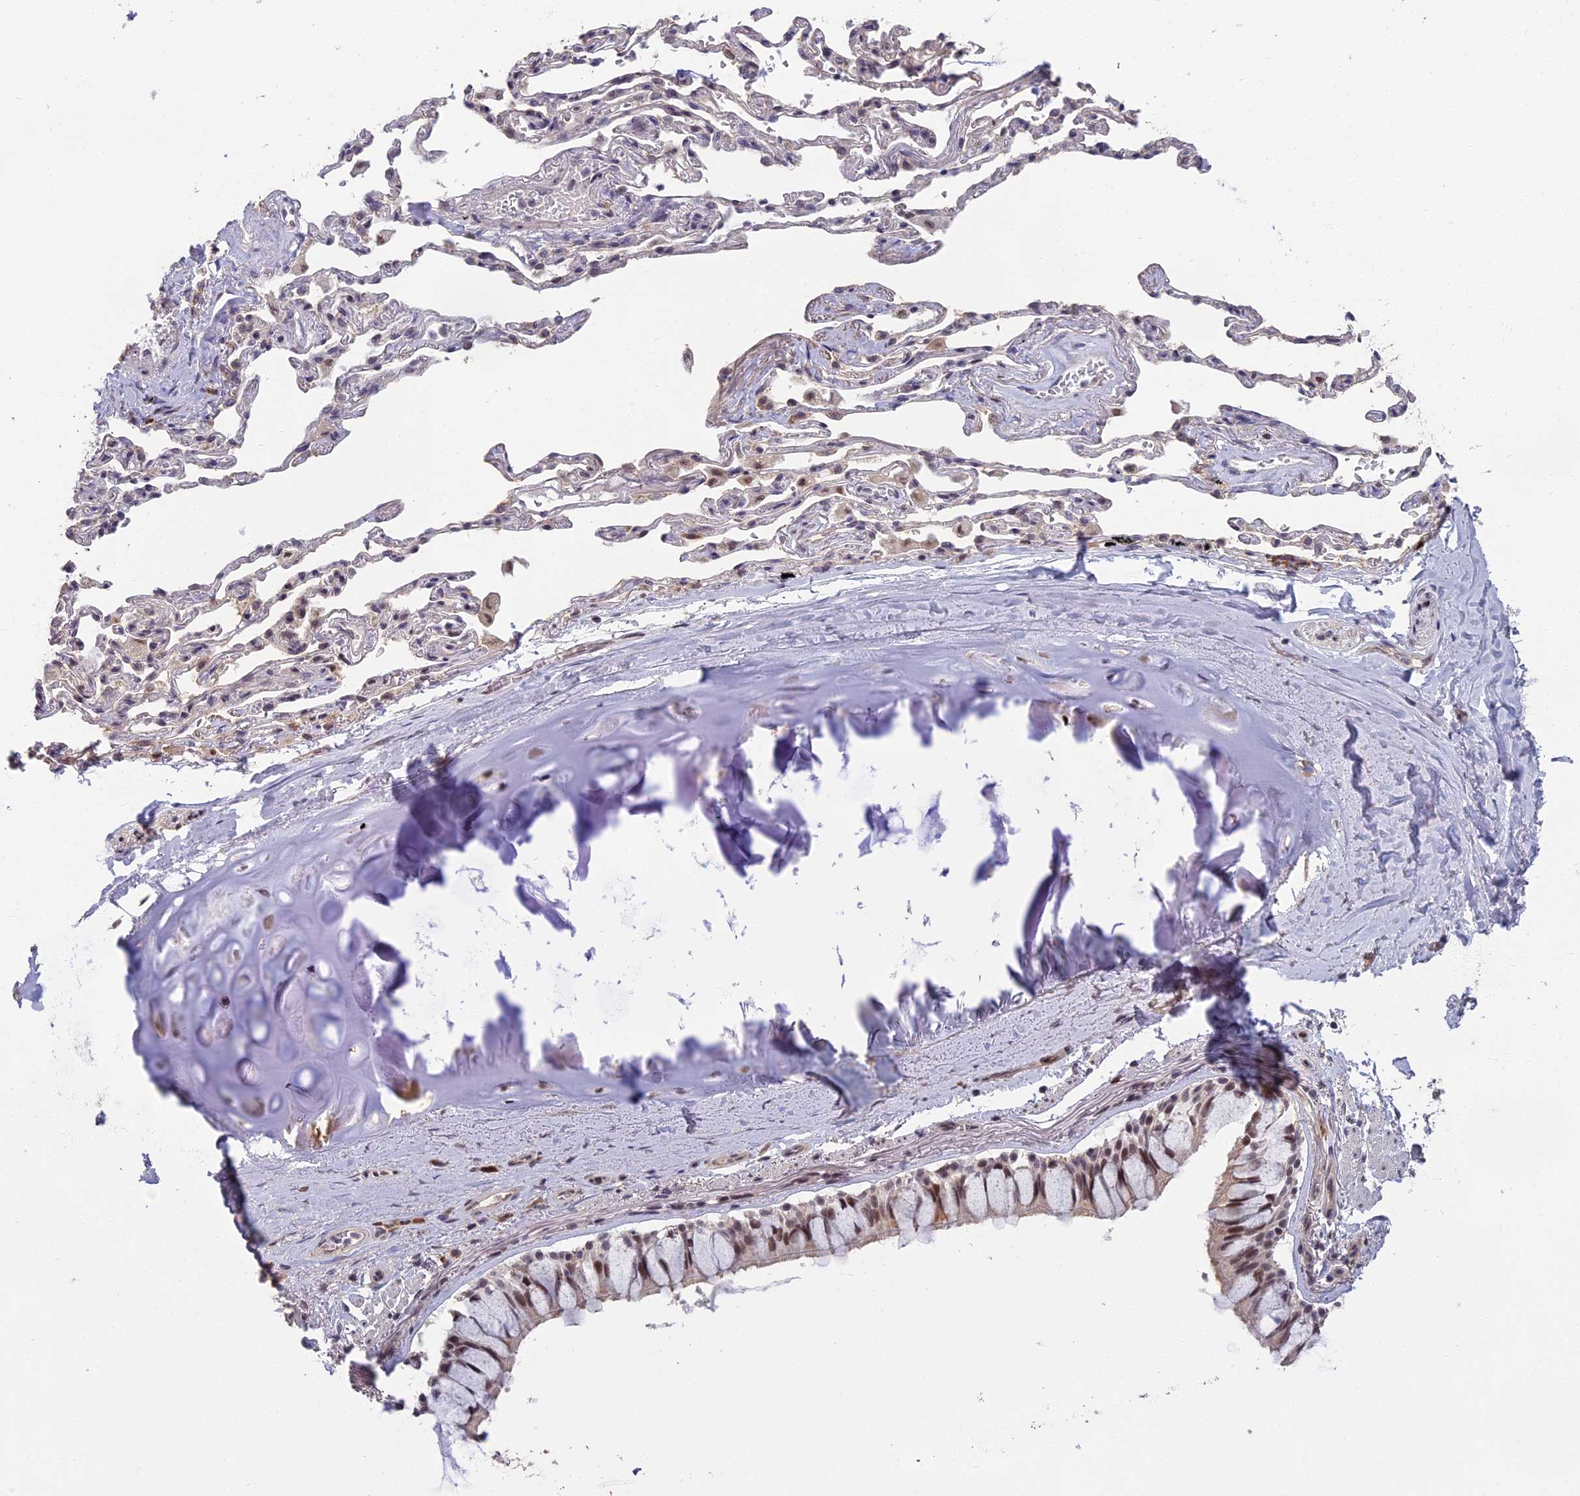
{"staining": {"intensity": "moderate", "quantity": ">75%", "location": "cytoplasmic/membranous,nuclear"}, "tissue": "bronchus", "cell_type": "Respiratory epithelial cells", "image_type": "normal", "snomed": [{"axis": "morphology", "description": "Normal tissue, NOS"}, {"axis": "topography", "description": "Cartilage tissue"}], "caption": "High-power microscopy captured an immunohistochemistry image of normal bronchus, revealing moderate cytoplasmic/membranous,nuclear positivity in about >75% of respiratory epithelial cells.", "gene": "MORF4L1", "patient": {"sex": "male", "age": 63}}